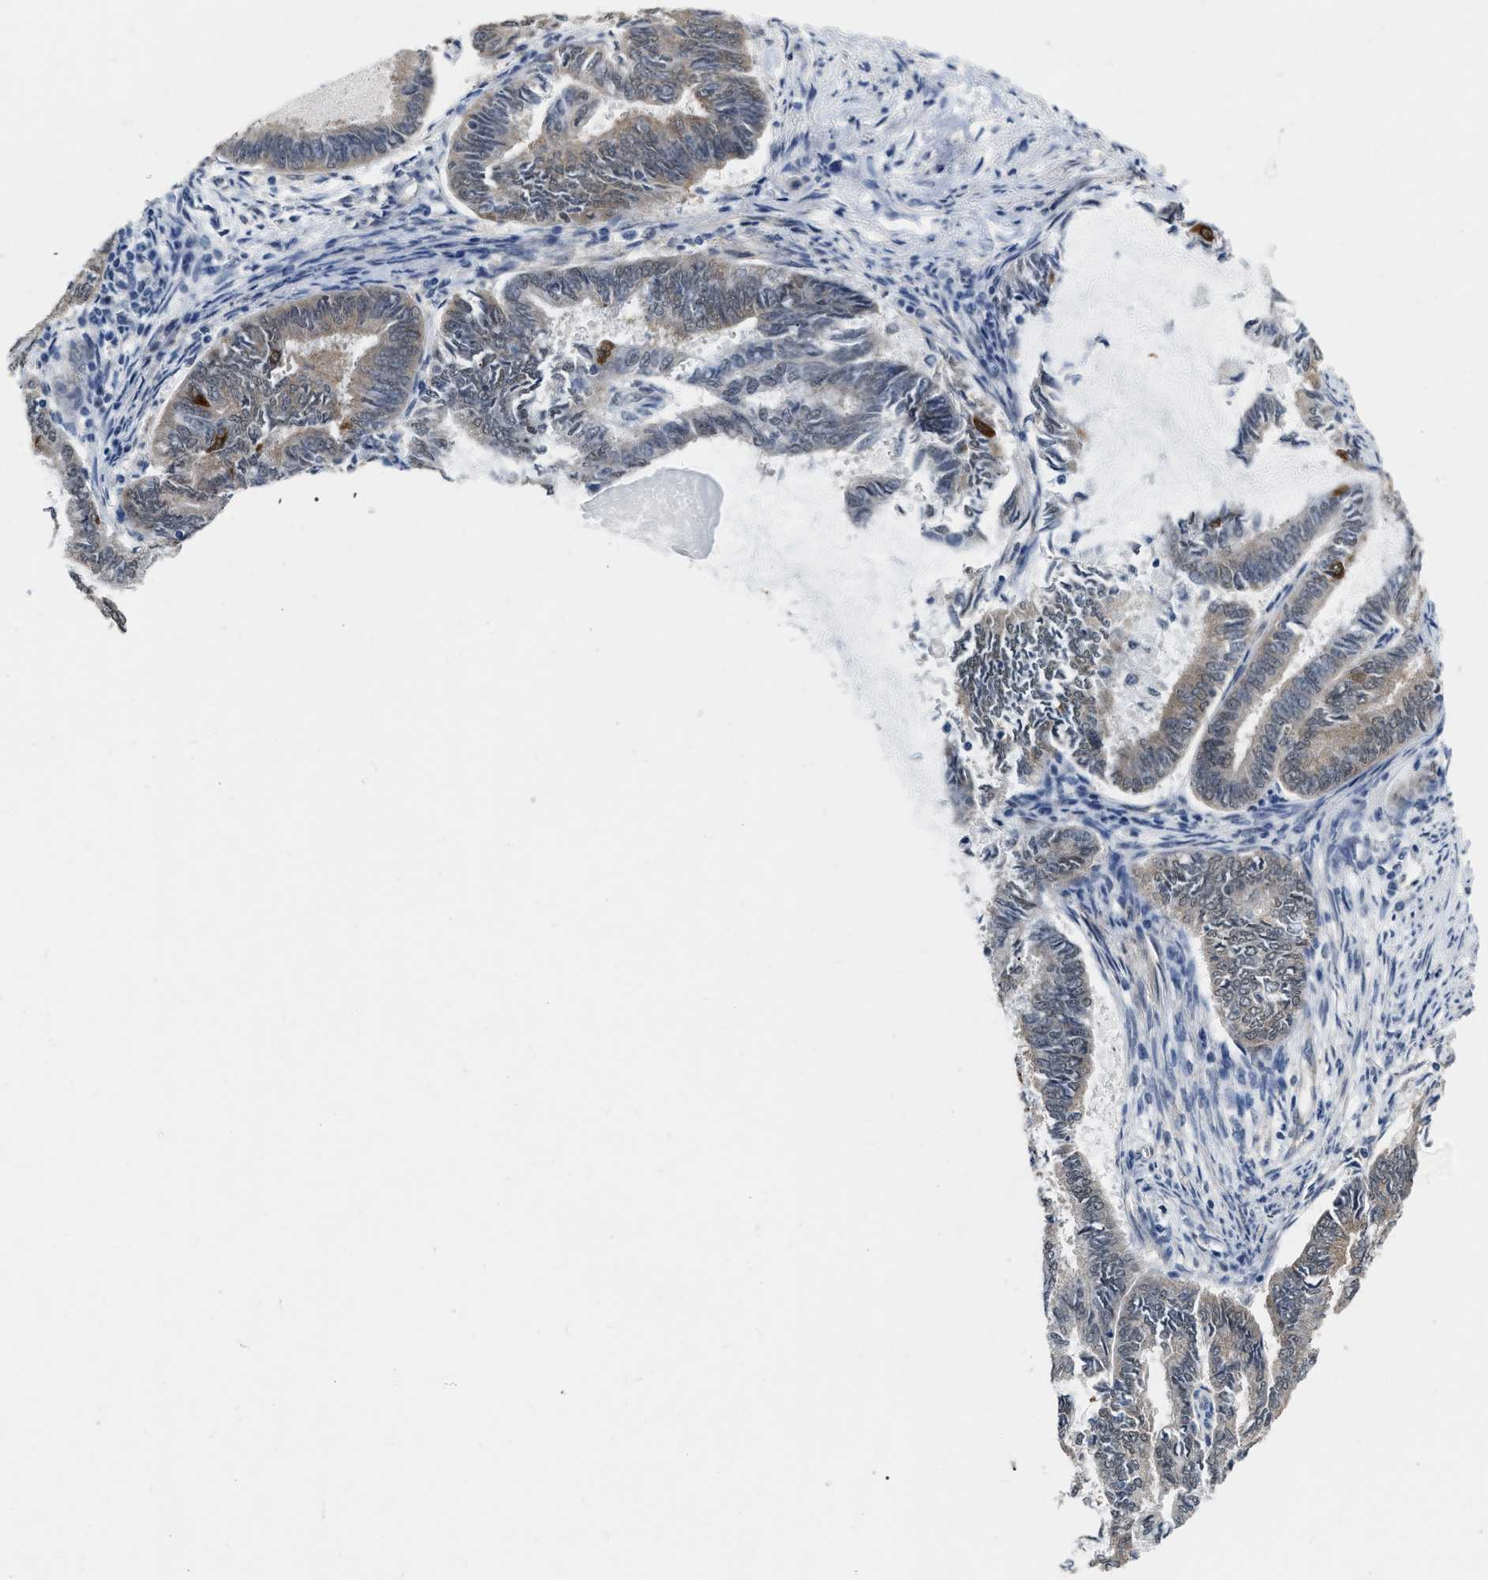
{"staining": {"intensity": "moderate", "quantity": "25%-75%", "location": "cytoplasmic/membranous"}, "tissue": "endometrial cancer", "cell_type": "Tumor cells", "image_type": "cancer", "snomed": [{"axis": "morphology", "description": "Adenocarcinoma, NOS"}, {"axis": "topography", "description": "Endometrium"}], "caption": "Immunohistochemistry of human endometrial adenocarcinoma demonstrates medium levels of moderate cytoplasmic/membranous staining in about 25%-75% of tumor cells. (DAB (3,3'-diaminobenzidine) IHC with brightfield microscopy, high magnification).", "gene": "RUVBL1", "patient": {"sex": "female", "age": 86}}